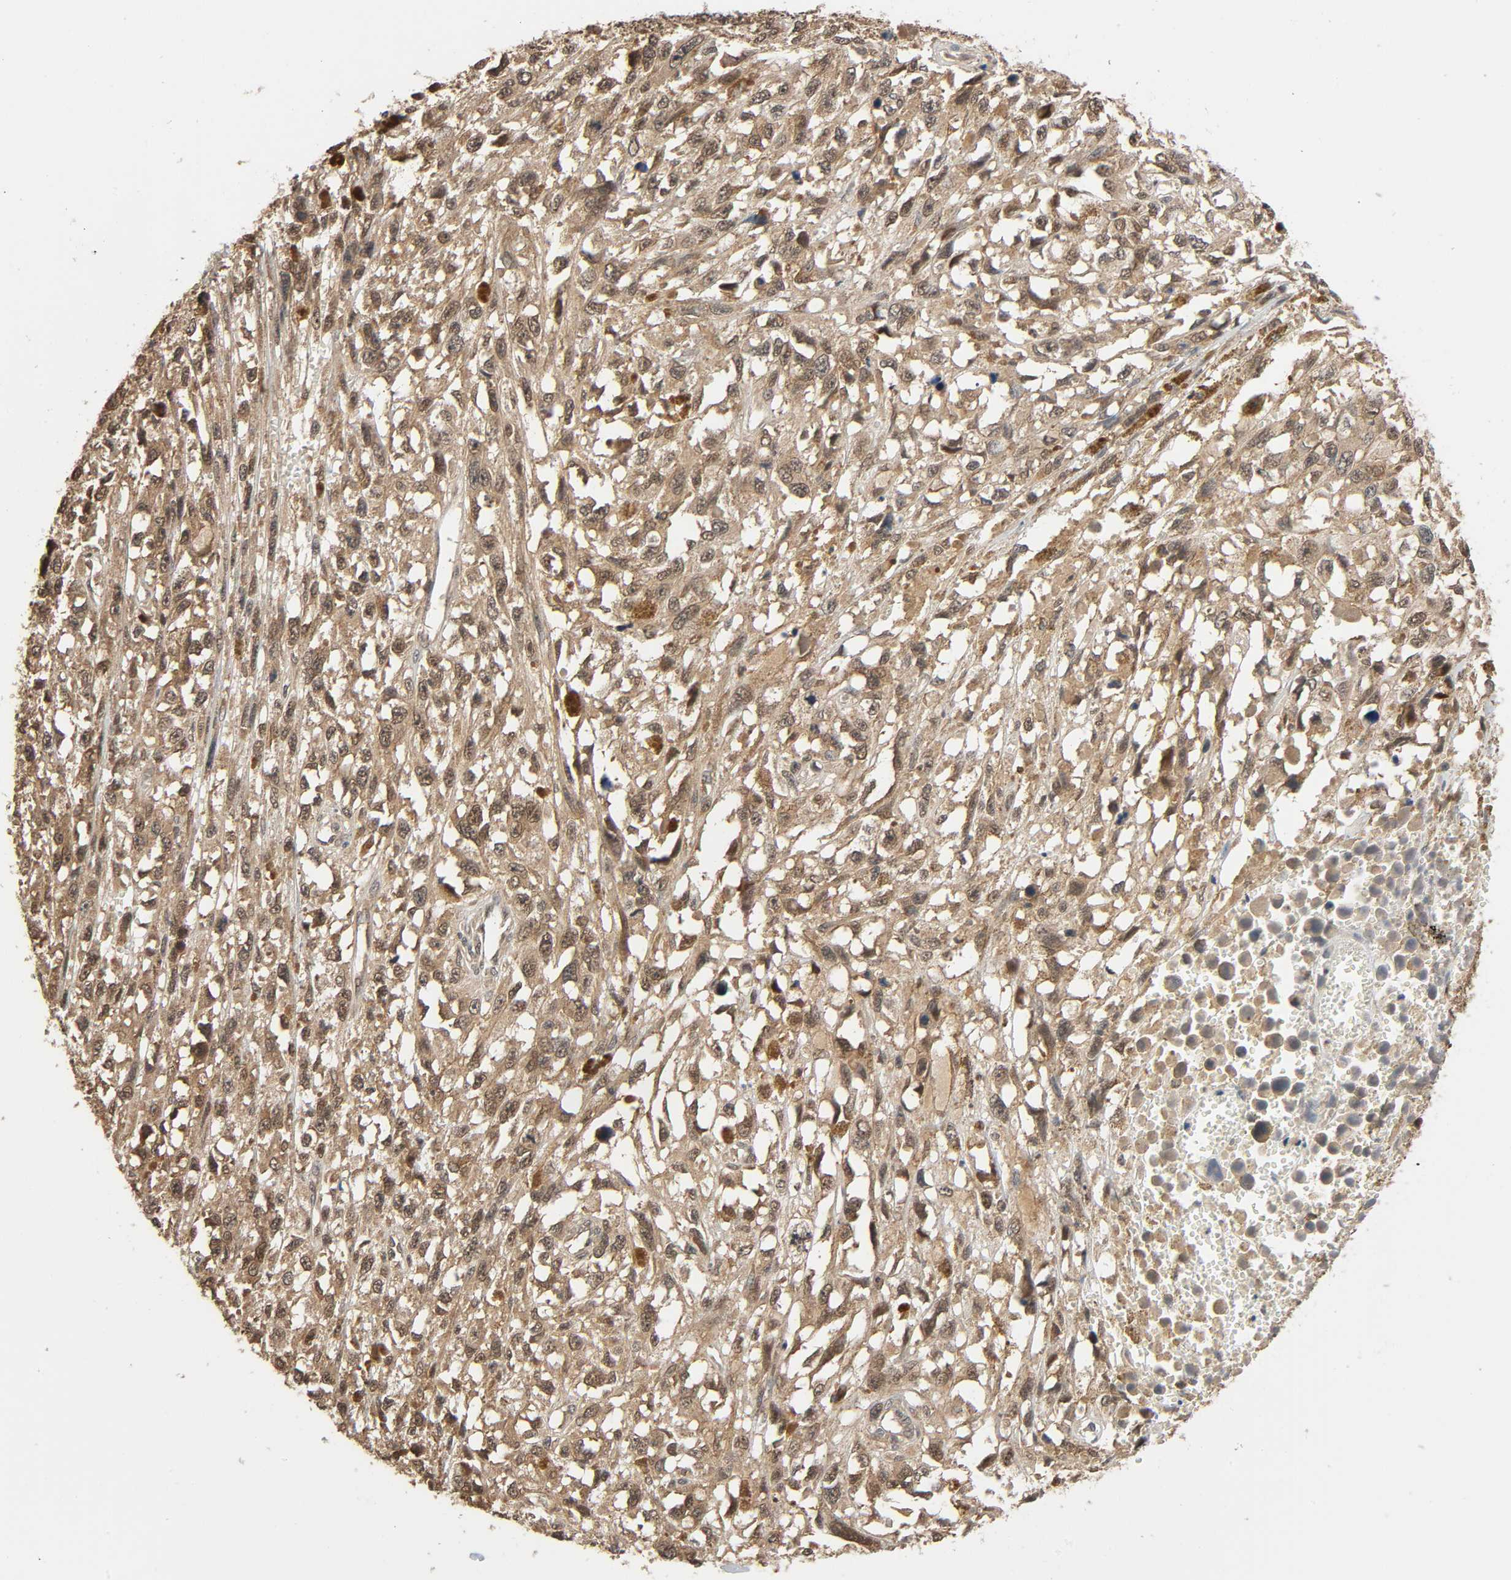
{"staining": {"intensity": "moderate", "quantity": "25%-75%", "location": "cytoplasmic/membranous,nuclear"}, "tissue": "melanoma", "cell_type": "Tumor cells", "image_type": "cancer", "snomed": [{"axis": "morphology", "description": "Malignant melanoma, Metastatic site"}, {"axis": "topography", "description": "Lymph node"}], "caption": "Immunohistochemistry (IHC) of malignant melanoma (metastatic site) exhibits medium levels of moderate cytoplasmic/membranous and nuclear expression in about 25%-75% of tumor cells.", "gene": "NEDD8", "patient": {"sex": "male", "age": 59}}